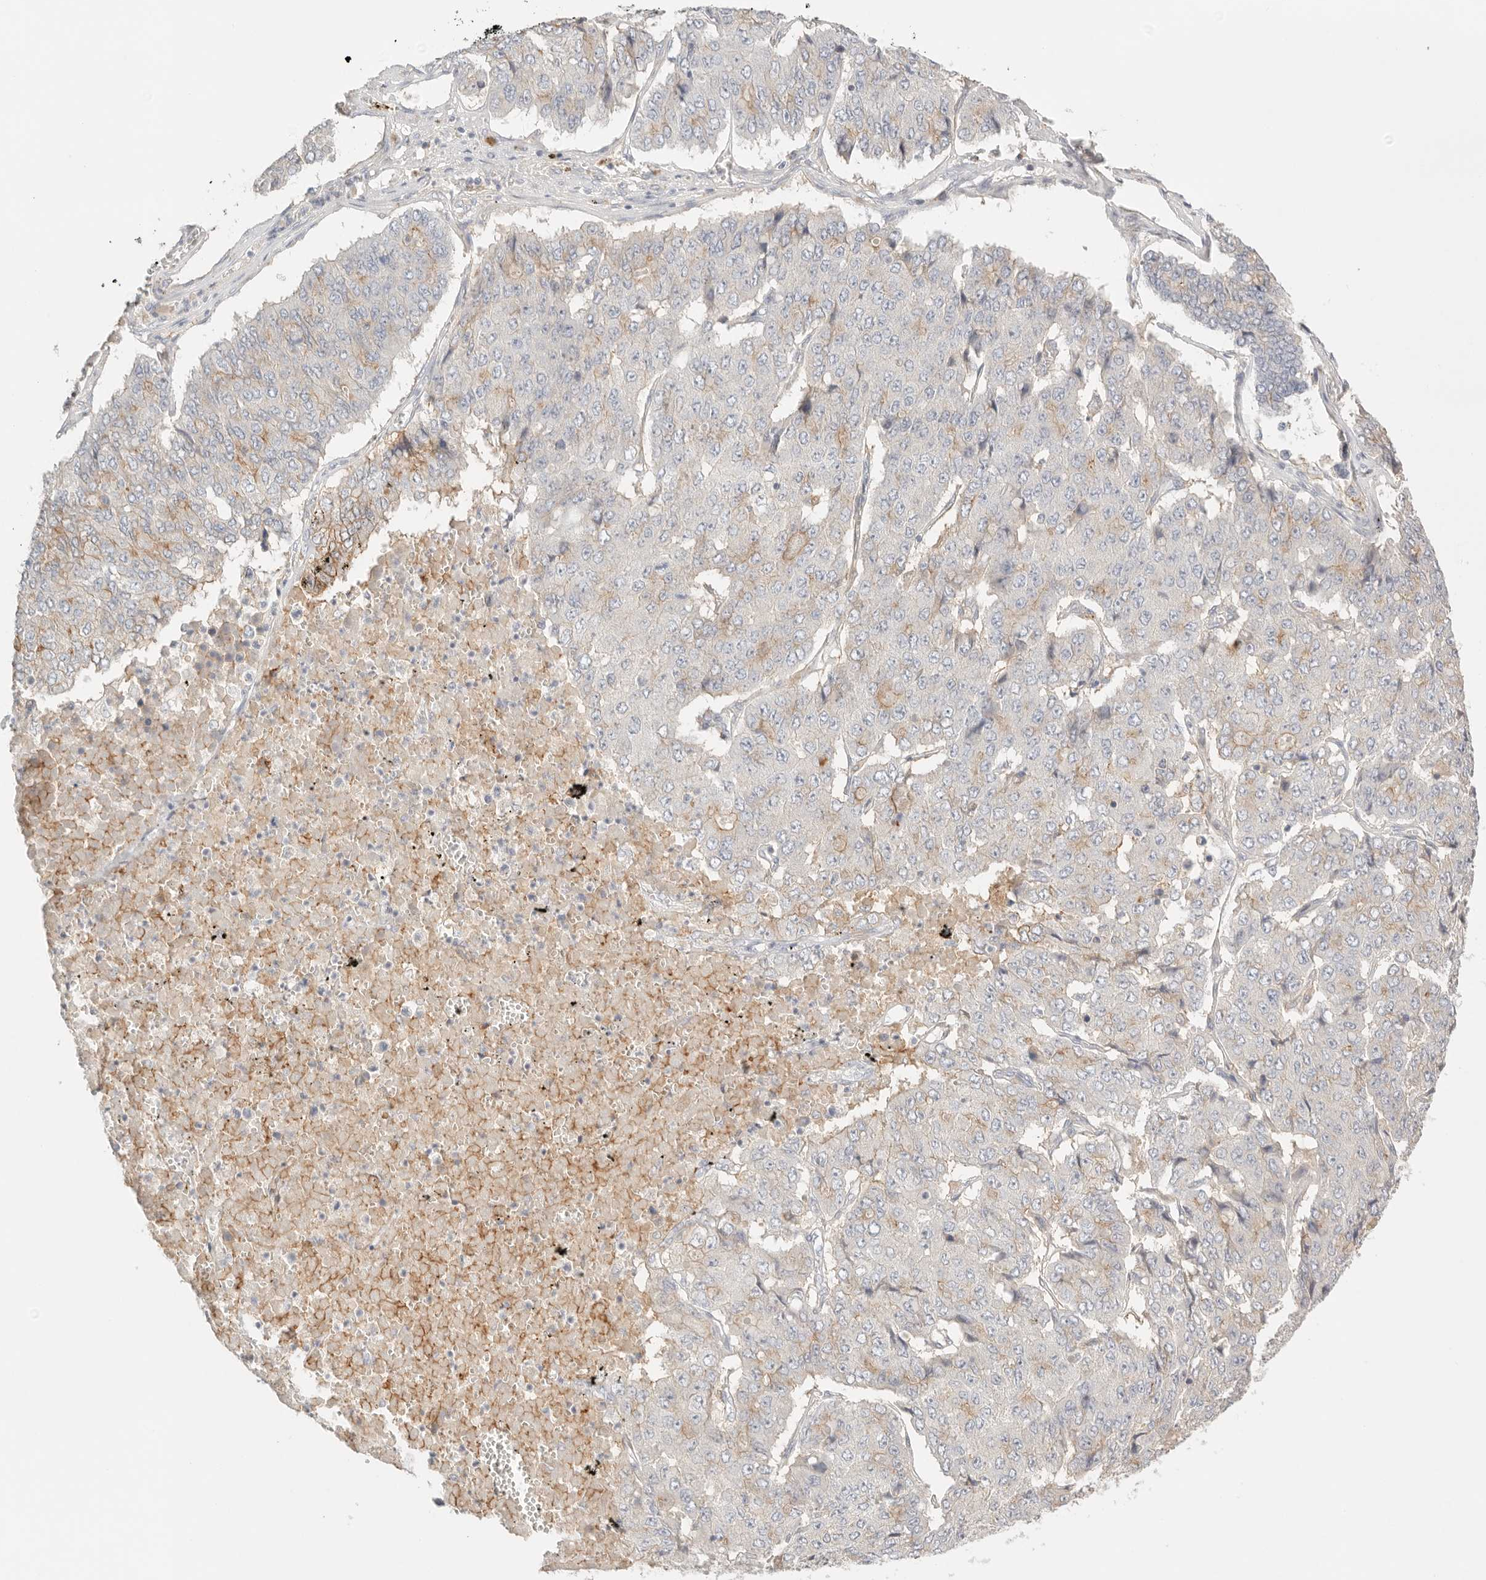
{"staining": {"intensity": "weak", "quantity": "<25%", "location": "cytoplasmic/membranous"}, "tissue": "pancreatic cancer", "cell_type": "Tumor cells", "image_type": "cancer", "snomed": [{"axis": "morphology", "description": "Adenocarcinoma, NOS"}, {"axis": "topography", "description": "Pancreas"}], "caption": "This photomicrograph is of pancreatic cancer (adenocarcinoma) stained with immunohistochemistry (IHC) to label a protein in brown with the nuclei are counter-stained blue. There is no staining in tumor cells.", "gene": "CEP120", "patient": {"sex": "male", "age": 50}}